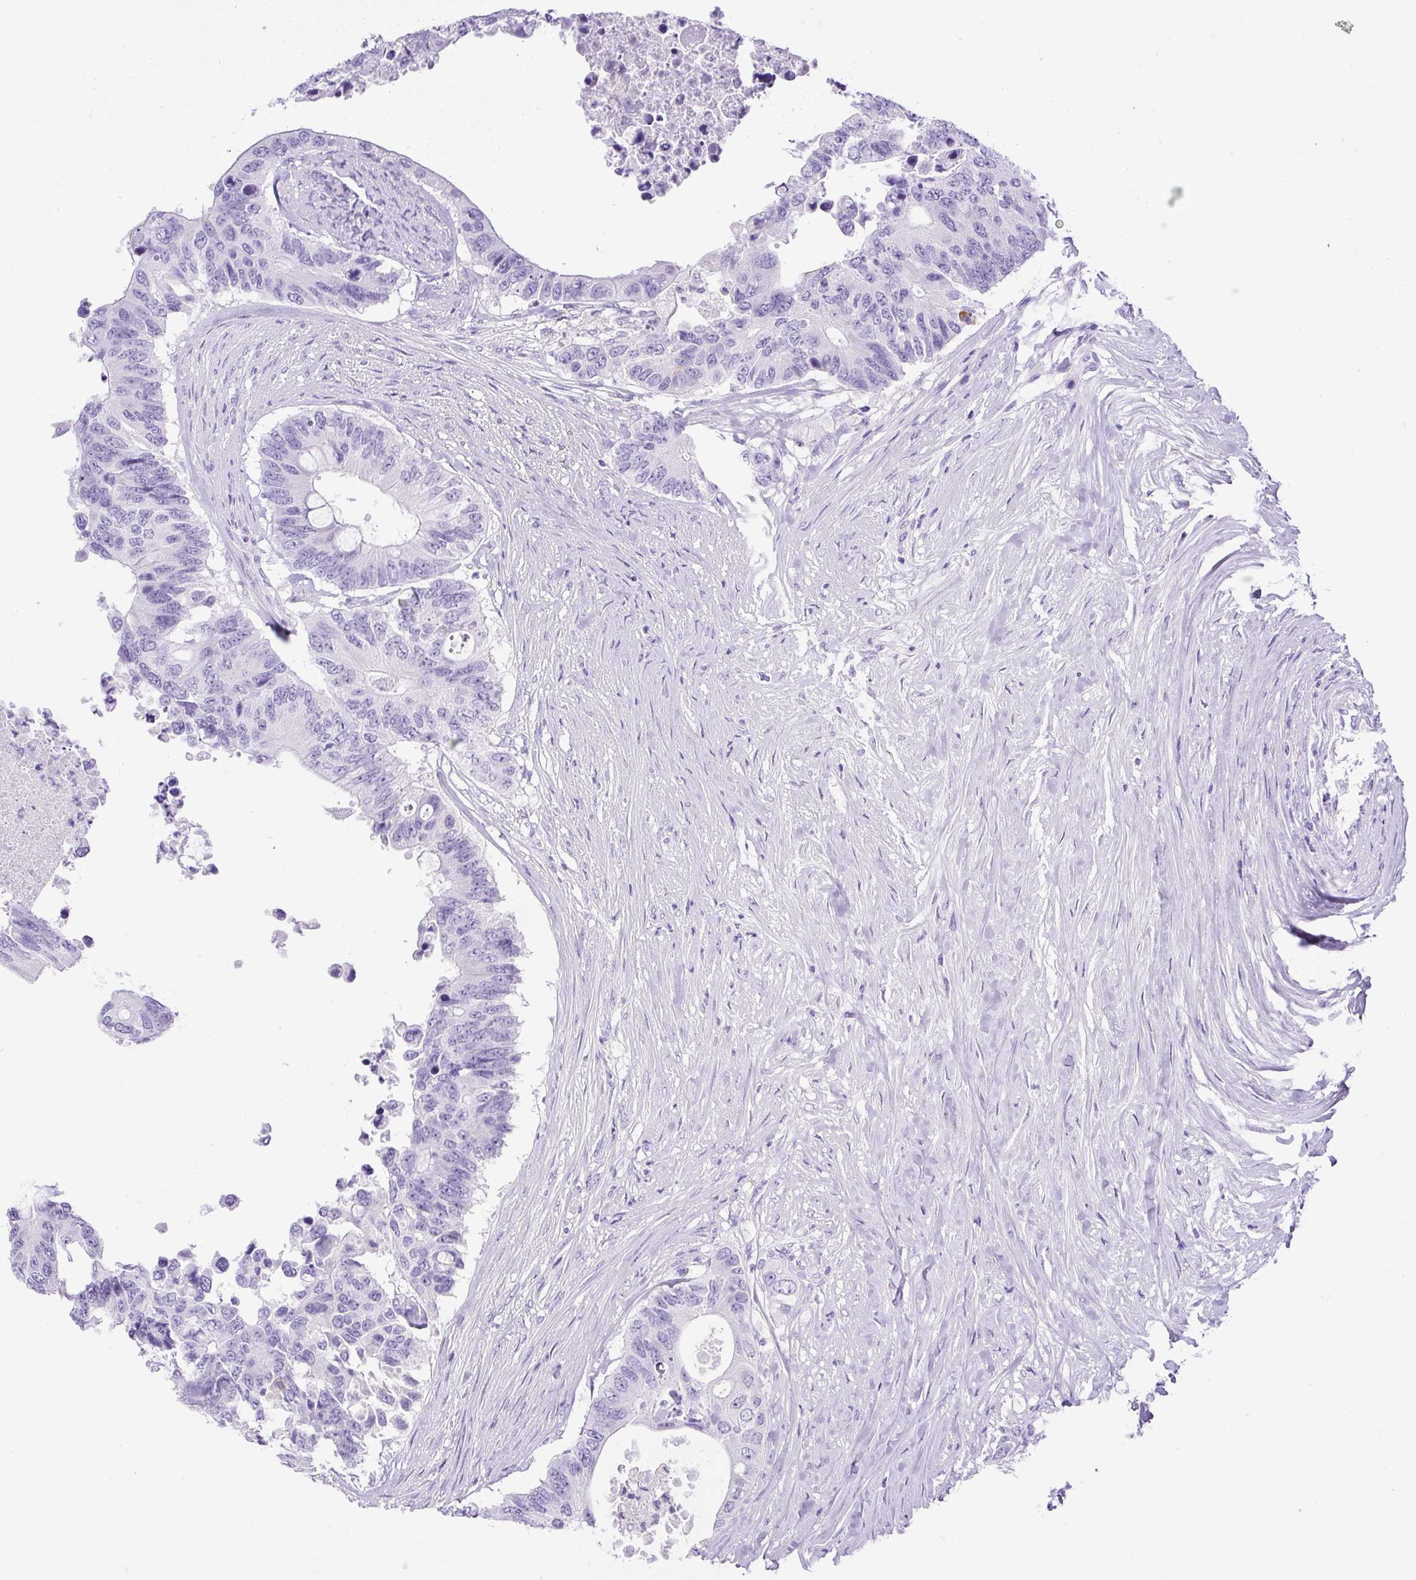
{"staining": {"intensity": "negative", "quantity": "none", "location": "none"}, "tissue": "colorectal cancer", "cell_type": "Tumor cells", "image_type": "cancer", "snomed": [{"axis": "morphology", "description": "Adenocarcinoma, NOS"}, {"axis": "topography", "description": "Colon"}], "caption": "Photomicrograph shows no protein positivity in tumor cells of colorectal adenocarcinoma tissue. (DAB immunohistochemistry visualized using brightfield microscopy, high magnification).", "gene": "UPP1", "patient": {"sex": "male", "age": 71}}